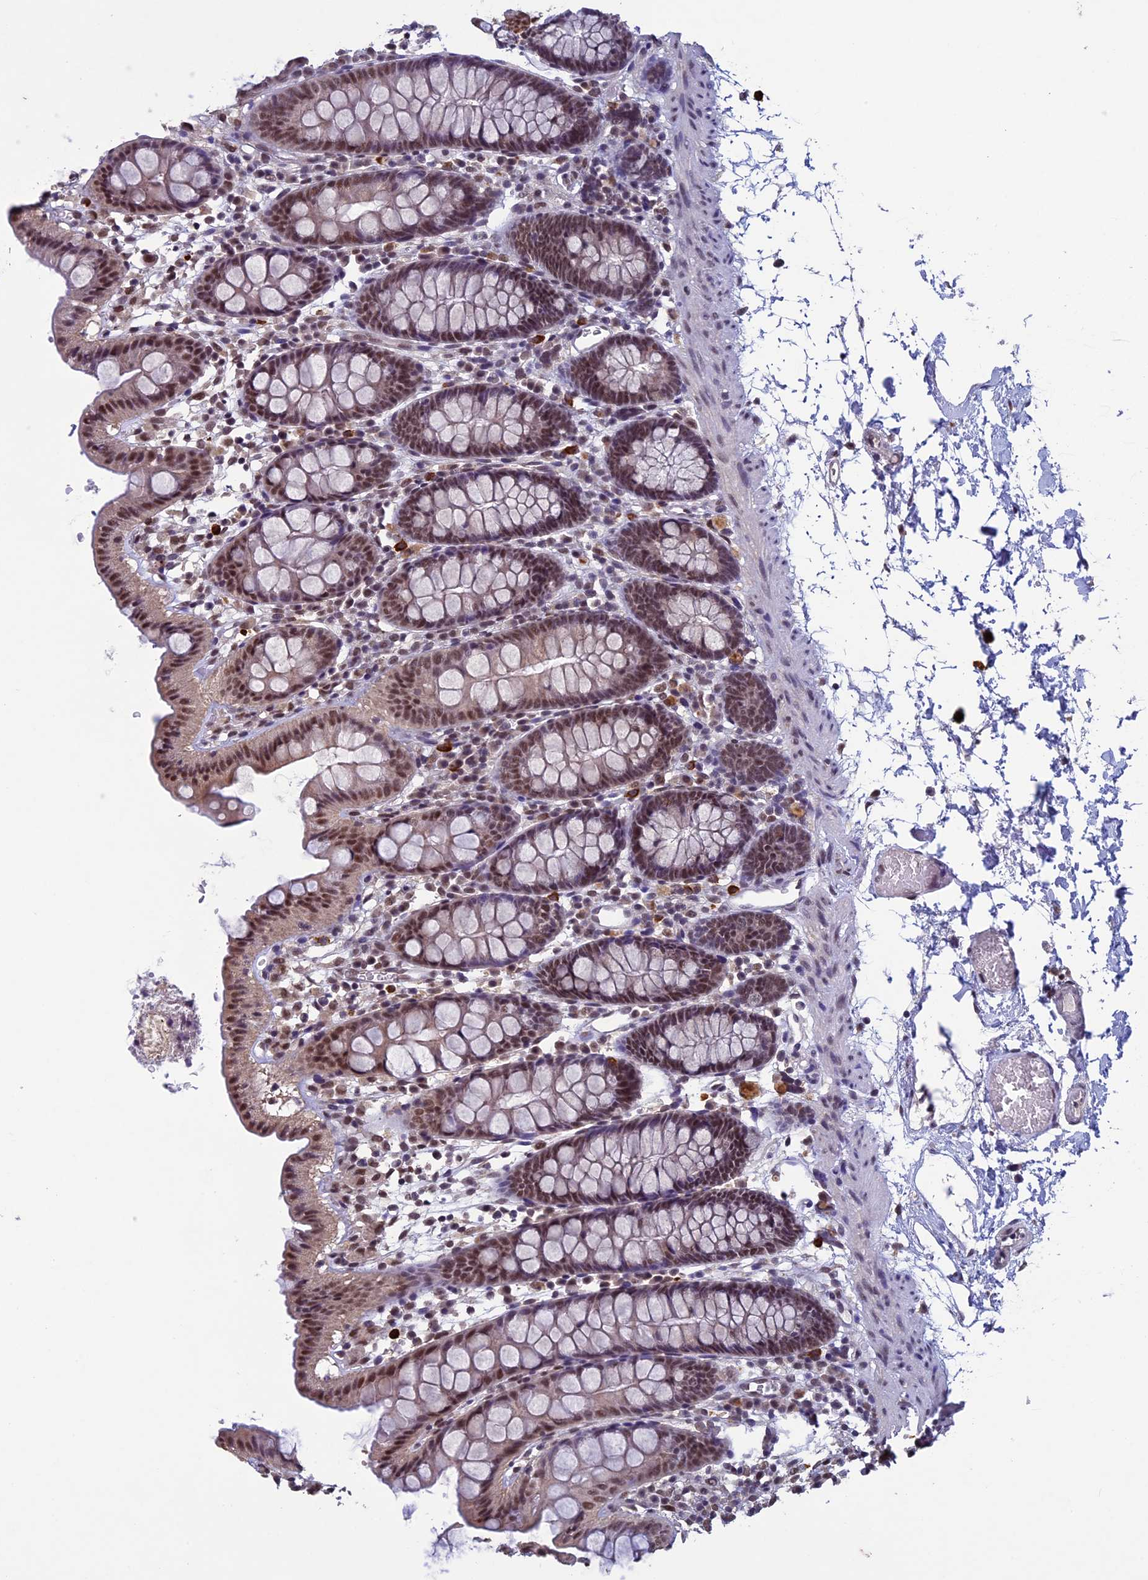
{"staining": {"intensity": "moderate", "quantity": ">75%", "location": "nuclear"}, "tissue": "colon", "cell_type": "Endothelial cells", "image_type": "normal", "snomed": [{"axis": "morphology", "description": "Normal tissue, NOS"}, {"axis": "topography", "description": "Colon"}], "caption": "Protein analysis of normal colon displays moderate nuclear expression in approximately >75% of endothelial cells.", "gene": "RNF40", "patient": {"sex": "male", "age": 75}}